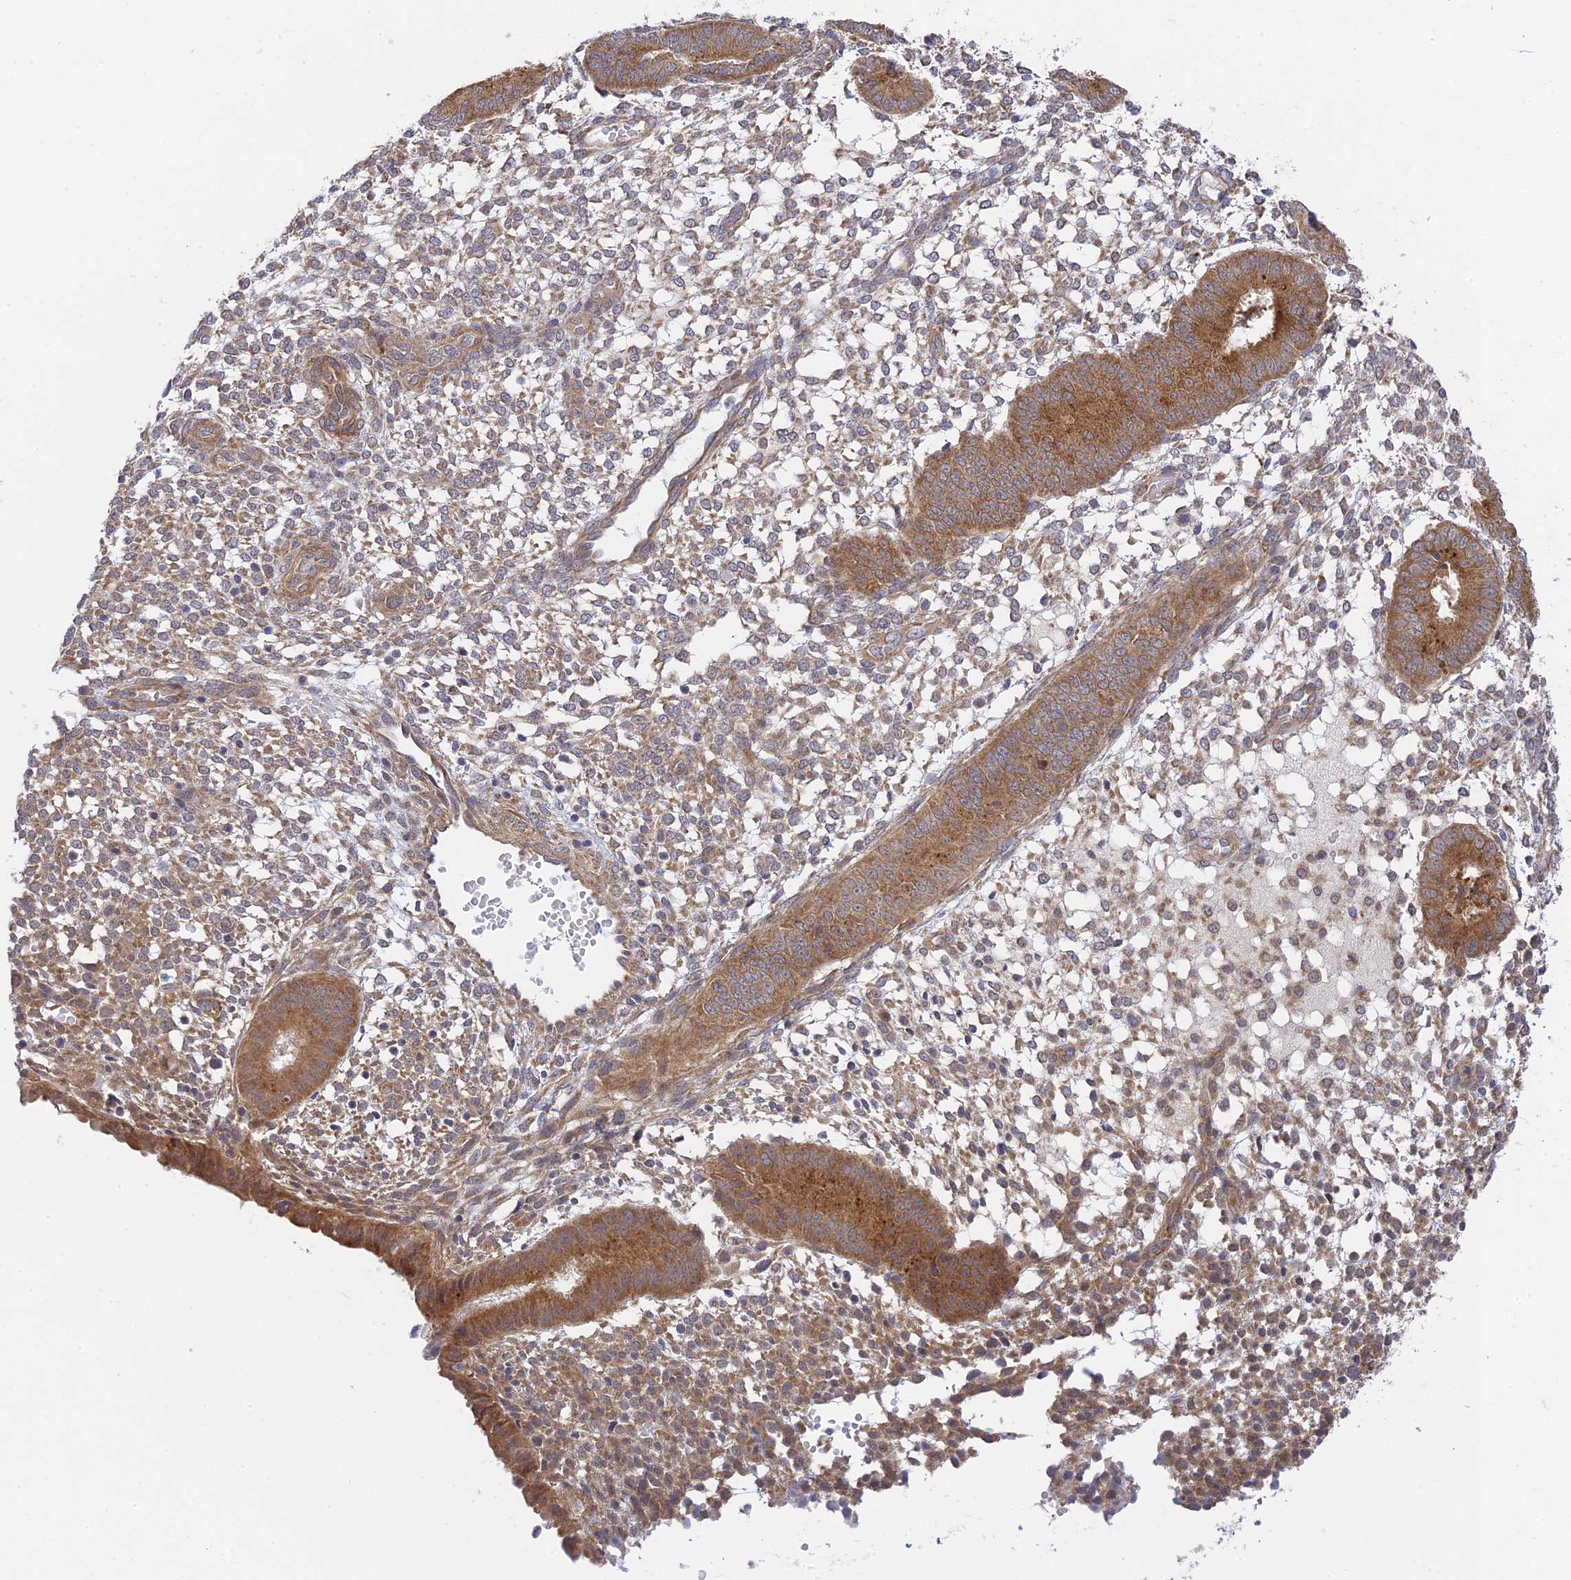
{"staining": {"intensity": "weak", "quantity": "25%-75%", "location": "cytoplasmic/membranous"}, "tissue": "endometrium", "cell_type": "Cells in endometrial stroma", "image_type": "normal", "snomed": [{"axis": "morphology", "description": "Normal tissue, NOS"}, {"axis": "topography", "description": "Endometrium"}], "caption": "Cells in endometrial stroma reveal low levels of weak cytoplasmic/membranous expression in about 25%-75% of cells in unremarkable human endometrium. (Brightfield microscopy of DAB IHC at high magnification).", "gene": "INCA1", "patient": {"sex": "female", "age": 49}}